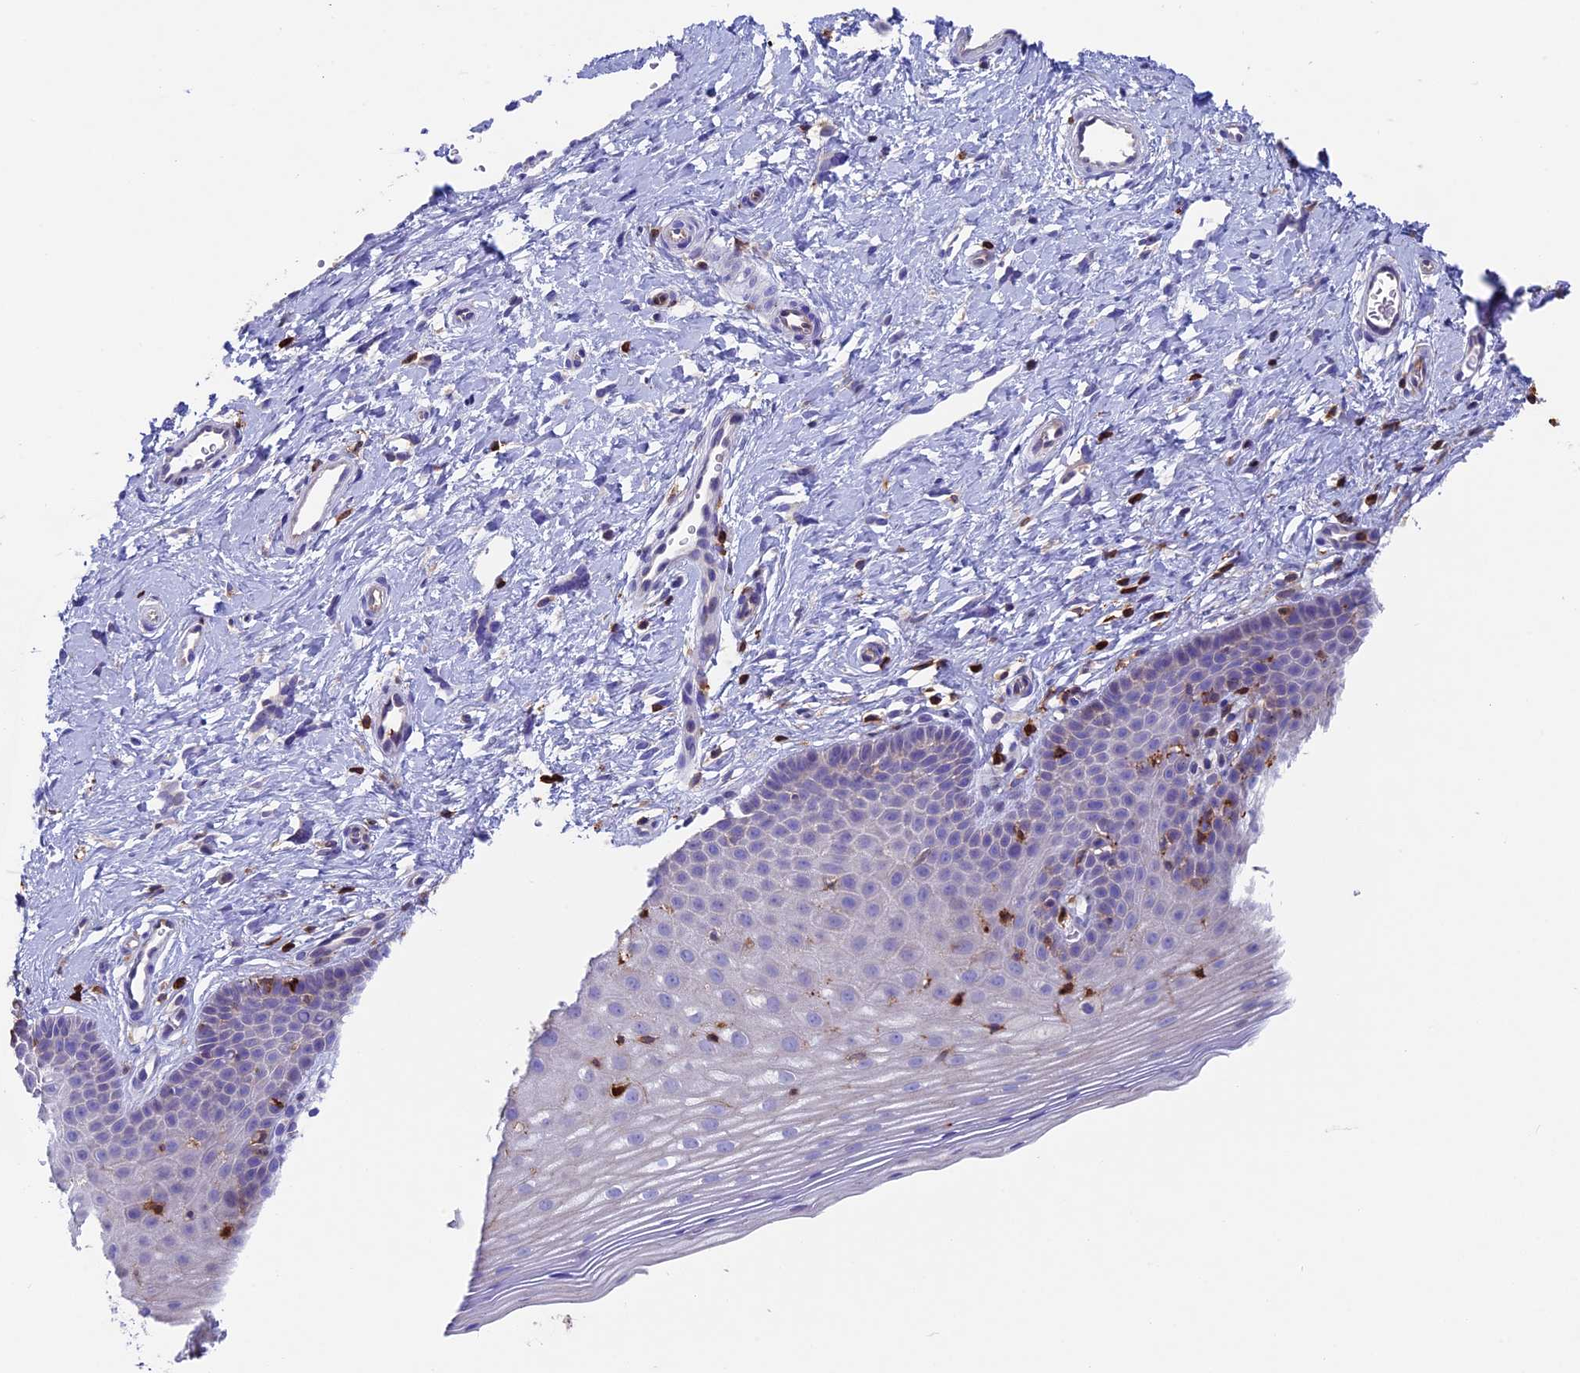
{"staining": {"intensity": "negative", "quantity": "none", "location": "none"}, "tissue": "cervix", "cell_type": "Glandular cells", "image_type": "normal", "snomed": [{"axis": "morphology", "description": "Normal tissue, NOS"}, {"axis": "topography", "description": "Cervix"}], "caption": "Immunohistochemistry image of unremarkable cervix stained for a protein (brown), which exhibits no positivity in glandular cells.", "gene": "ADAT1", "patient": {"sex": "female", "age": 36}}